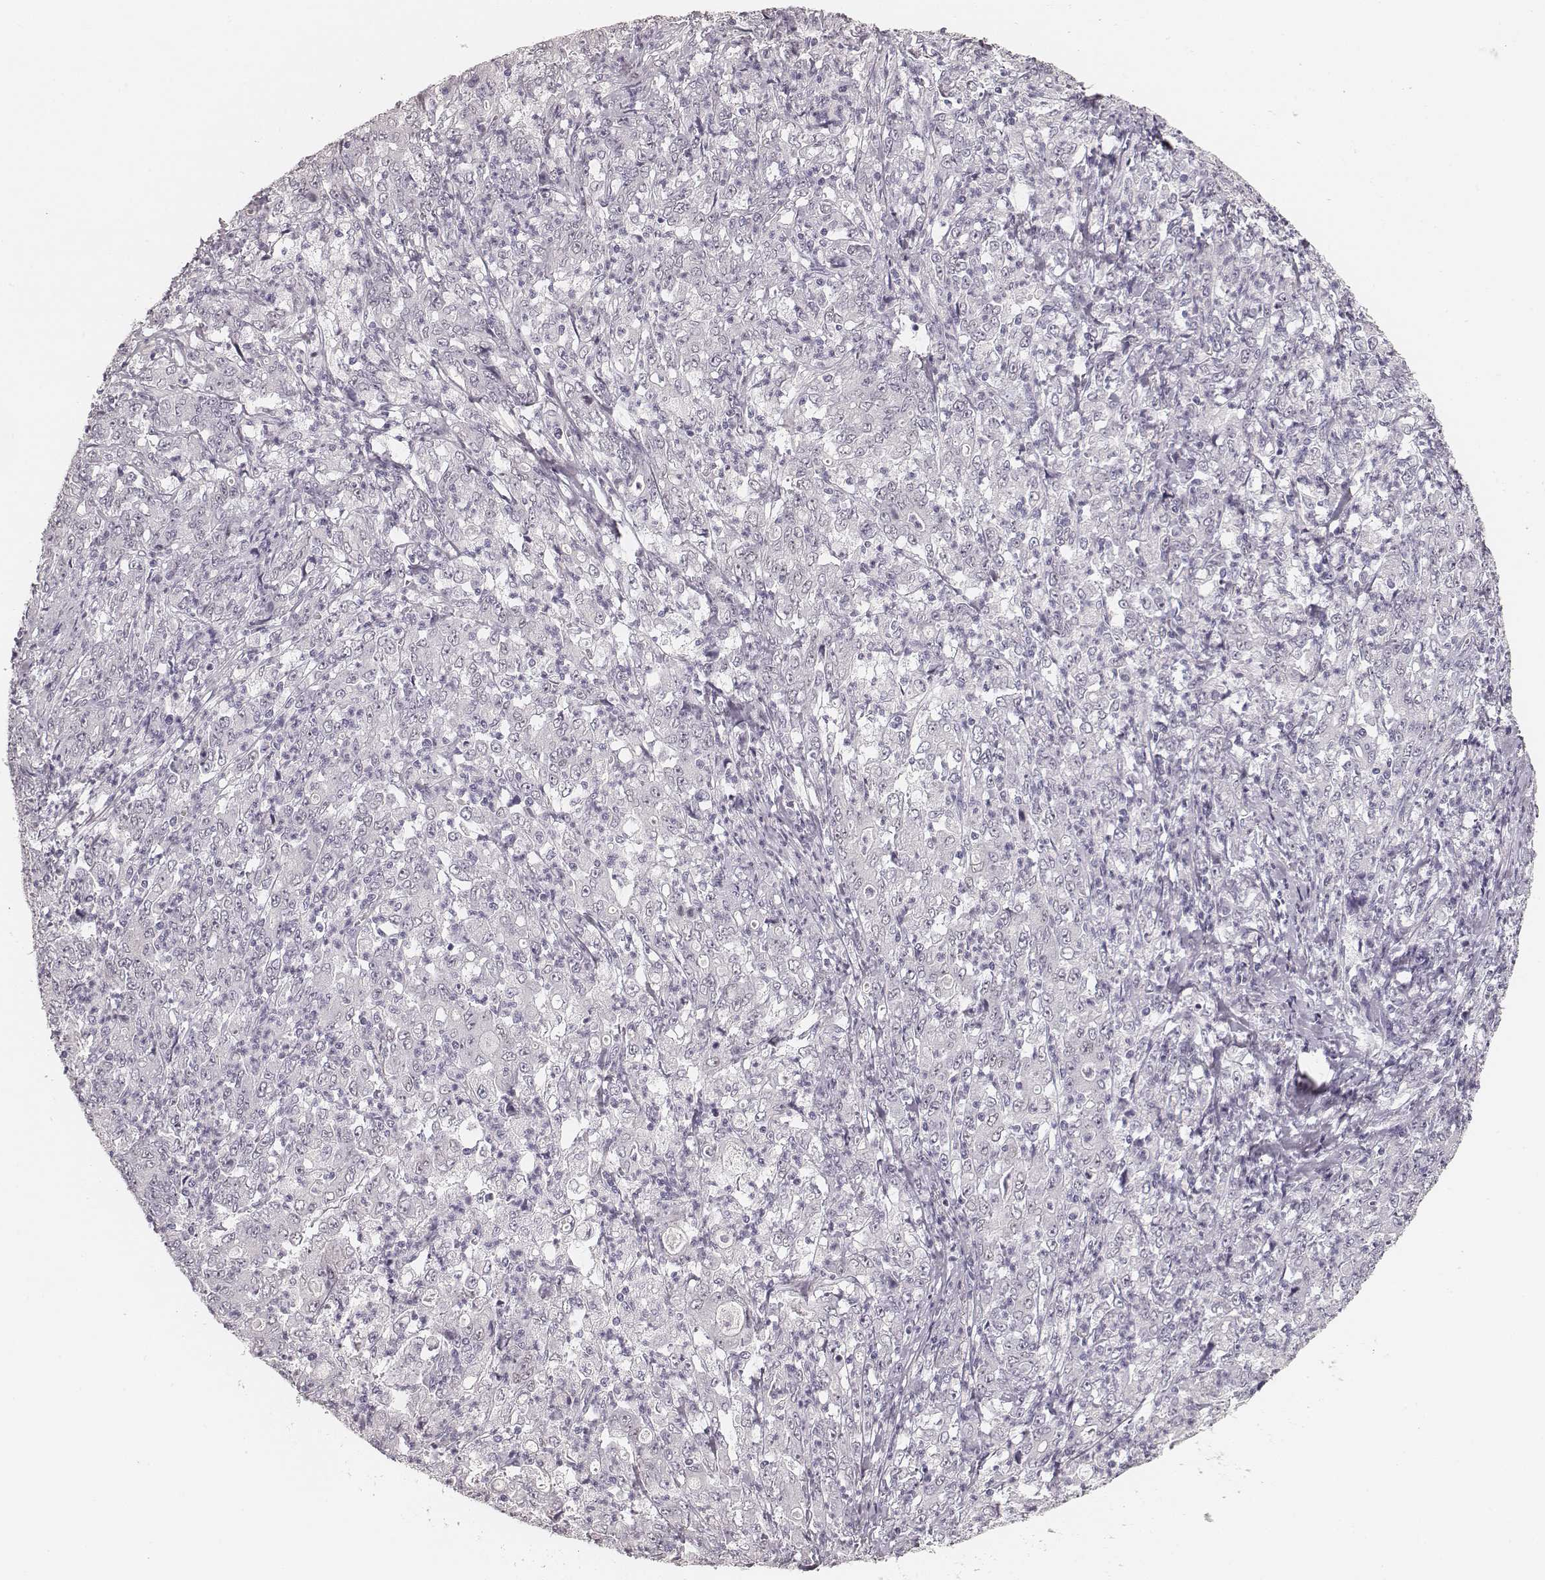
{"staining": {"intensity": "negative", "quantity": "none", "location": "none"}, "tissue": "stomach cancer", "cell_type": "Tumor cells", "image_type": "cancer", "snomed": [{"axis": "morphology", "description": "Adenocarcinoma, NOS"}, {"axis": "topography", "description": "Stomach, lower"}], "caption": "IHC of adenocarcinoma (stomach) exhibits no positivity in tumor cells.", "gene": "HNF4G", "patient": {"sex": "female", "age": 71}}